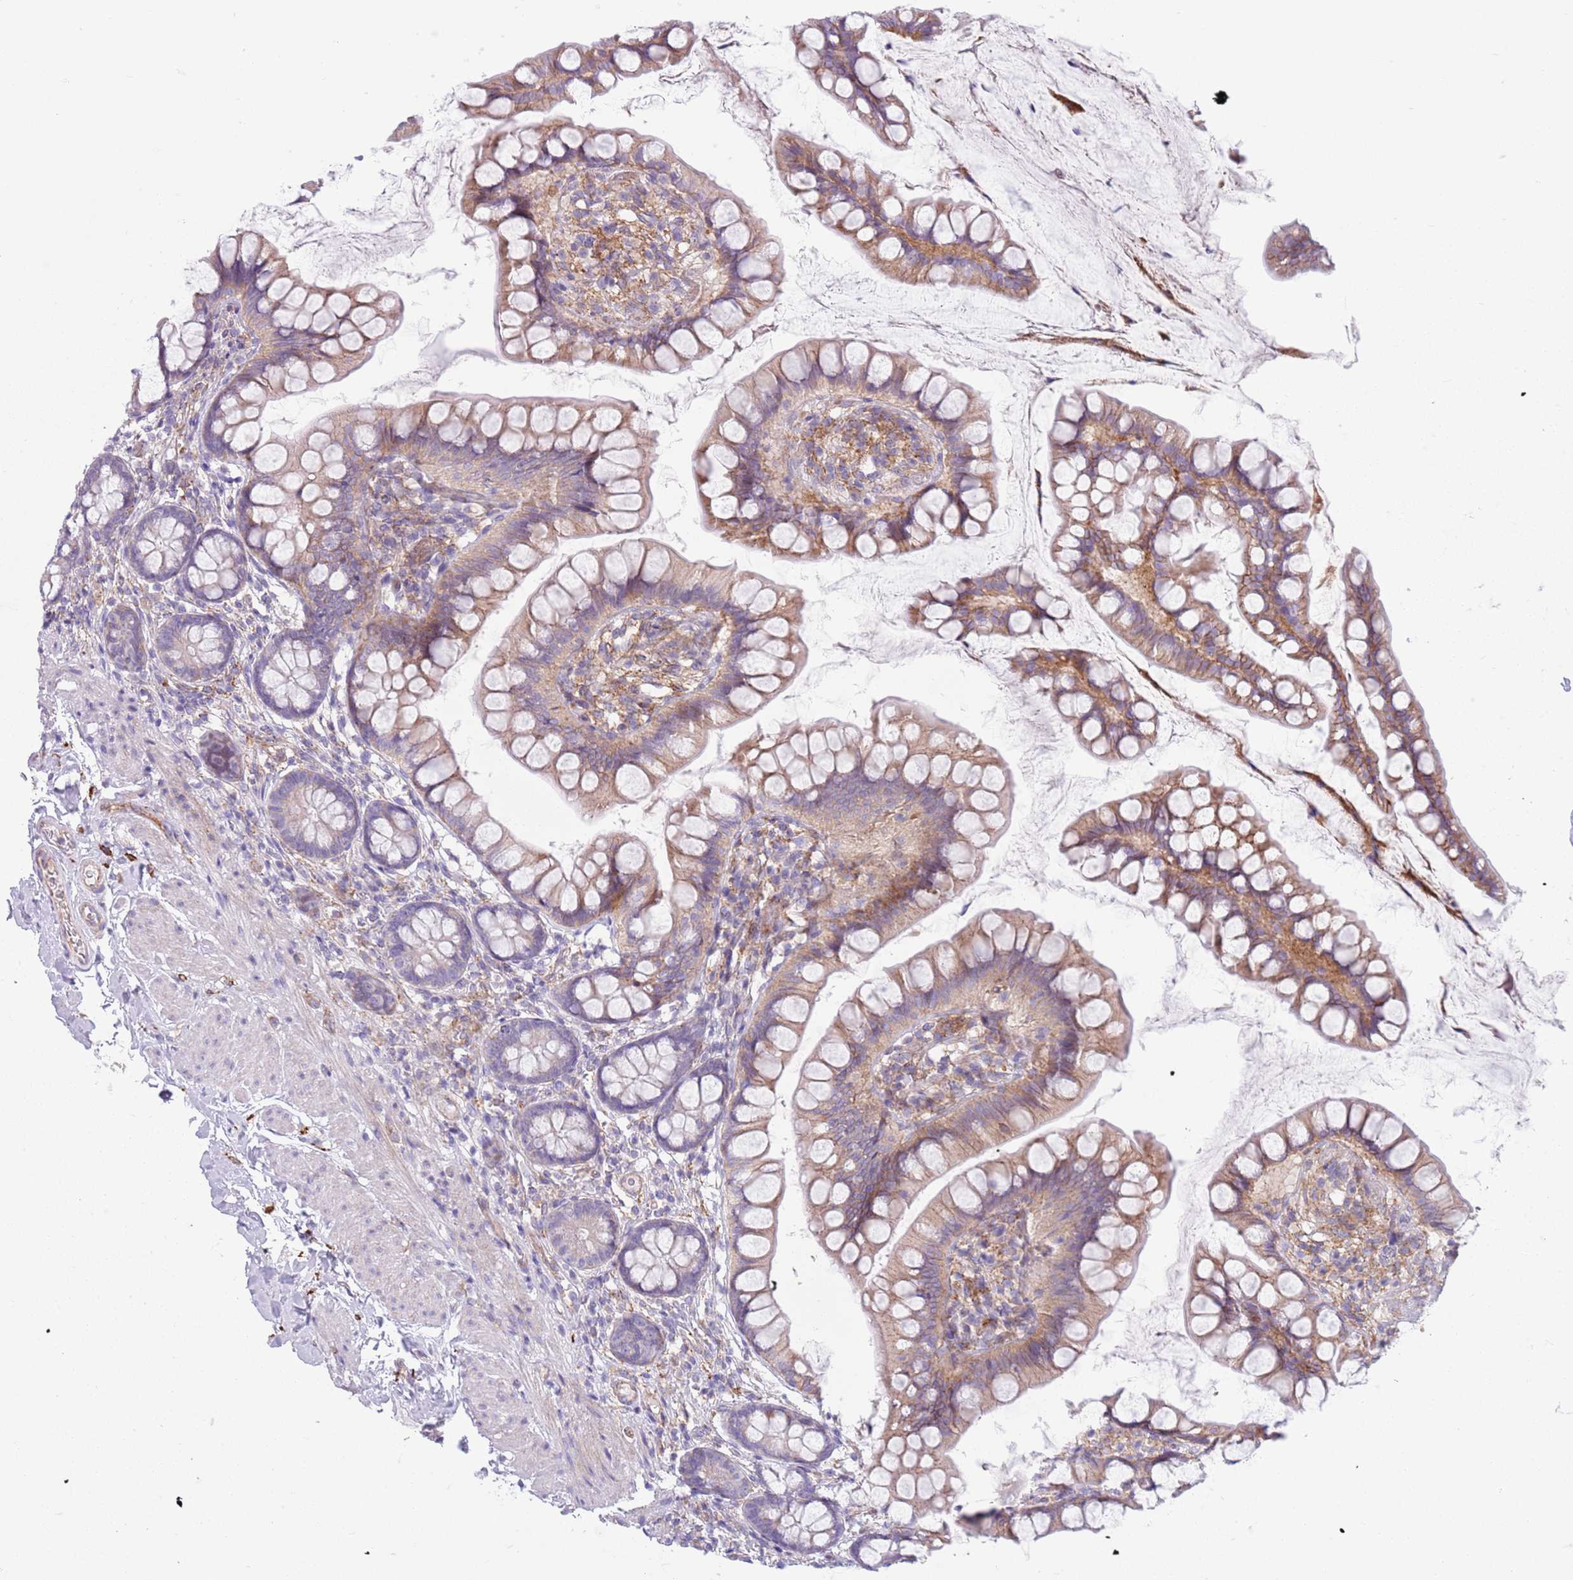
{"staining": {"intensity": "moderate", "quantity": ">75%", "location": "cytoplasmic/membranous"}, "tissue": "small intestine", "cell_type": "Glandular cells", "image_type": "normal", "snomed": [{"axis": "morphology", "description": "Normal tissue, NOS"}, {"axis": "topography", "description": "Small intestine"}], "caption": "Immunohistochemistry (IHC) staining of benign small intestine, which displays medium levels of moderate cytoplasmic/membranous staining in about >75% of glandular cells indicating moderate cytoplasmic/membranous protein expression. The staining was performed using DAB (3,3'-diaminobenzidine) (brown) for protein detection and nuclei were counterstained in hematoxylin (blue).", "gene": "SNX6", "patient": {"sex": "male", "age": 70}}